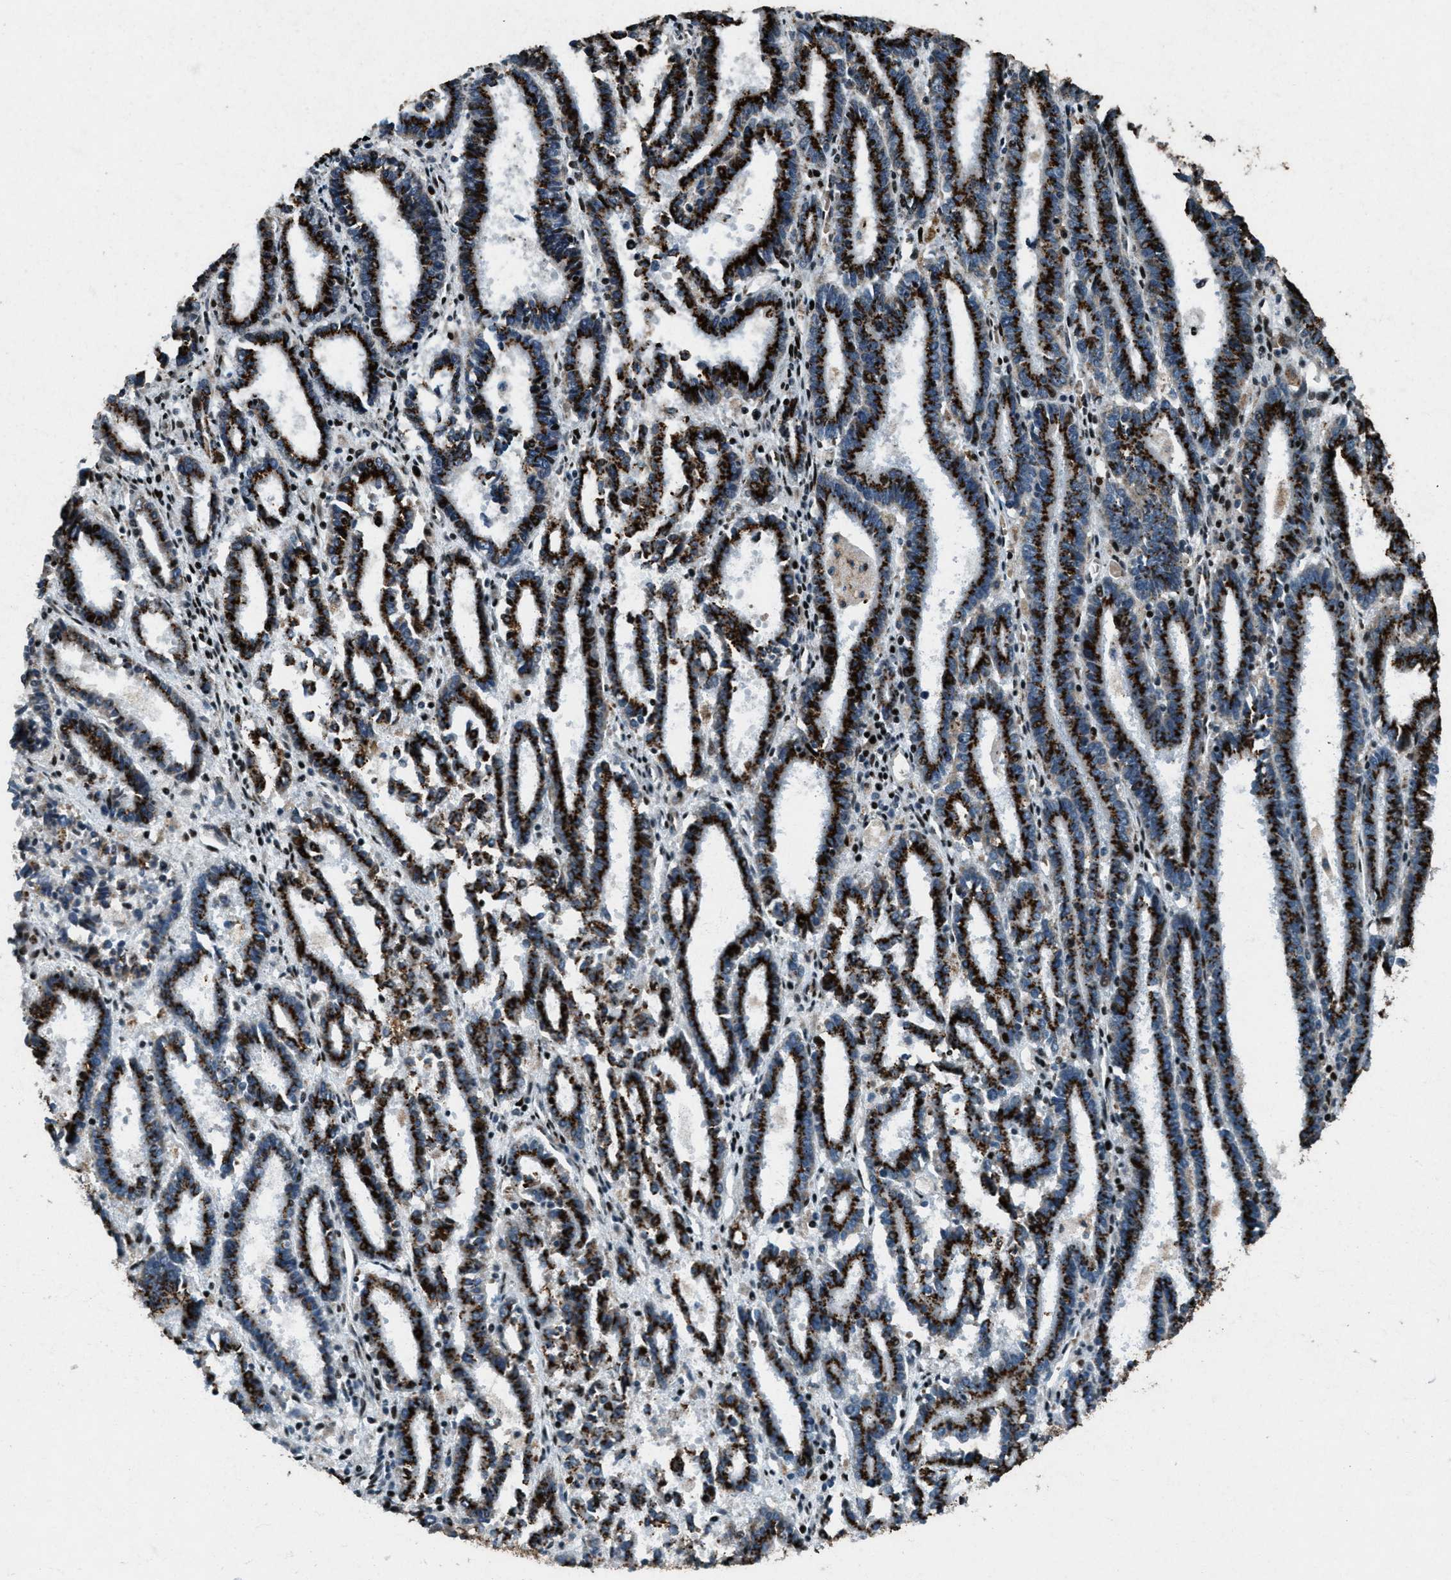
{"staining": {"intensity": "strong", "quantity": ">75%", "location": "cytoplasmic/membranous"}, "tissue": "endometrial cancer", "cell_type": "Tumor cells", "image_type": "cancer", "snomed": [{"axis": "morphology", "description": "Adenocarcinoma, NOS"}, {"axis": "topography", "description": "Uterus"}], "caption": "Endometrial cancer (adenocarcinoma) tissue demonstrates strong cytoplasmic/membranous positivity in approximately >75% of tumor cells", "gene": "GPC6", "patient": {"sex": "female", "age": 83}}